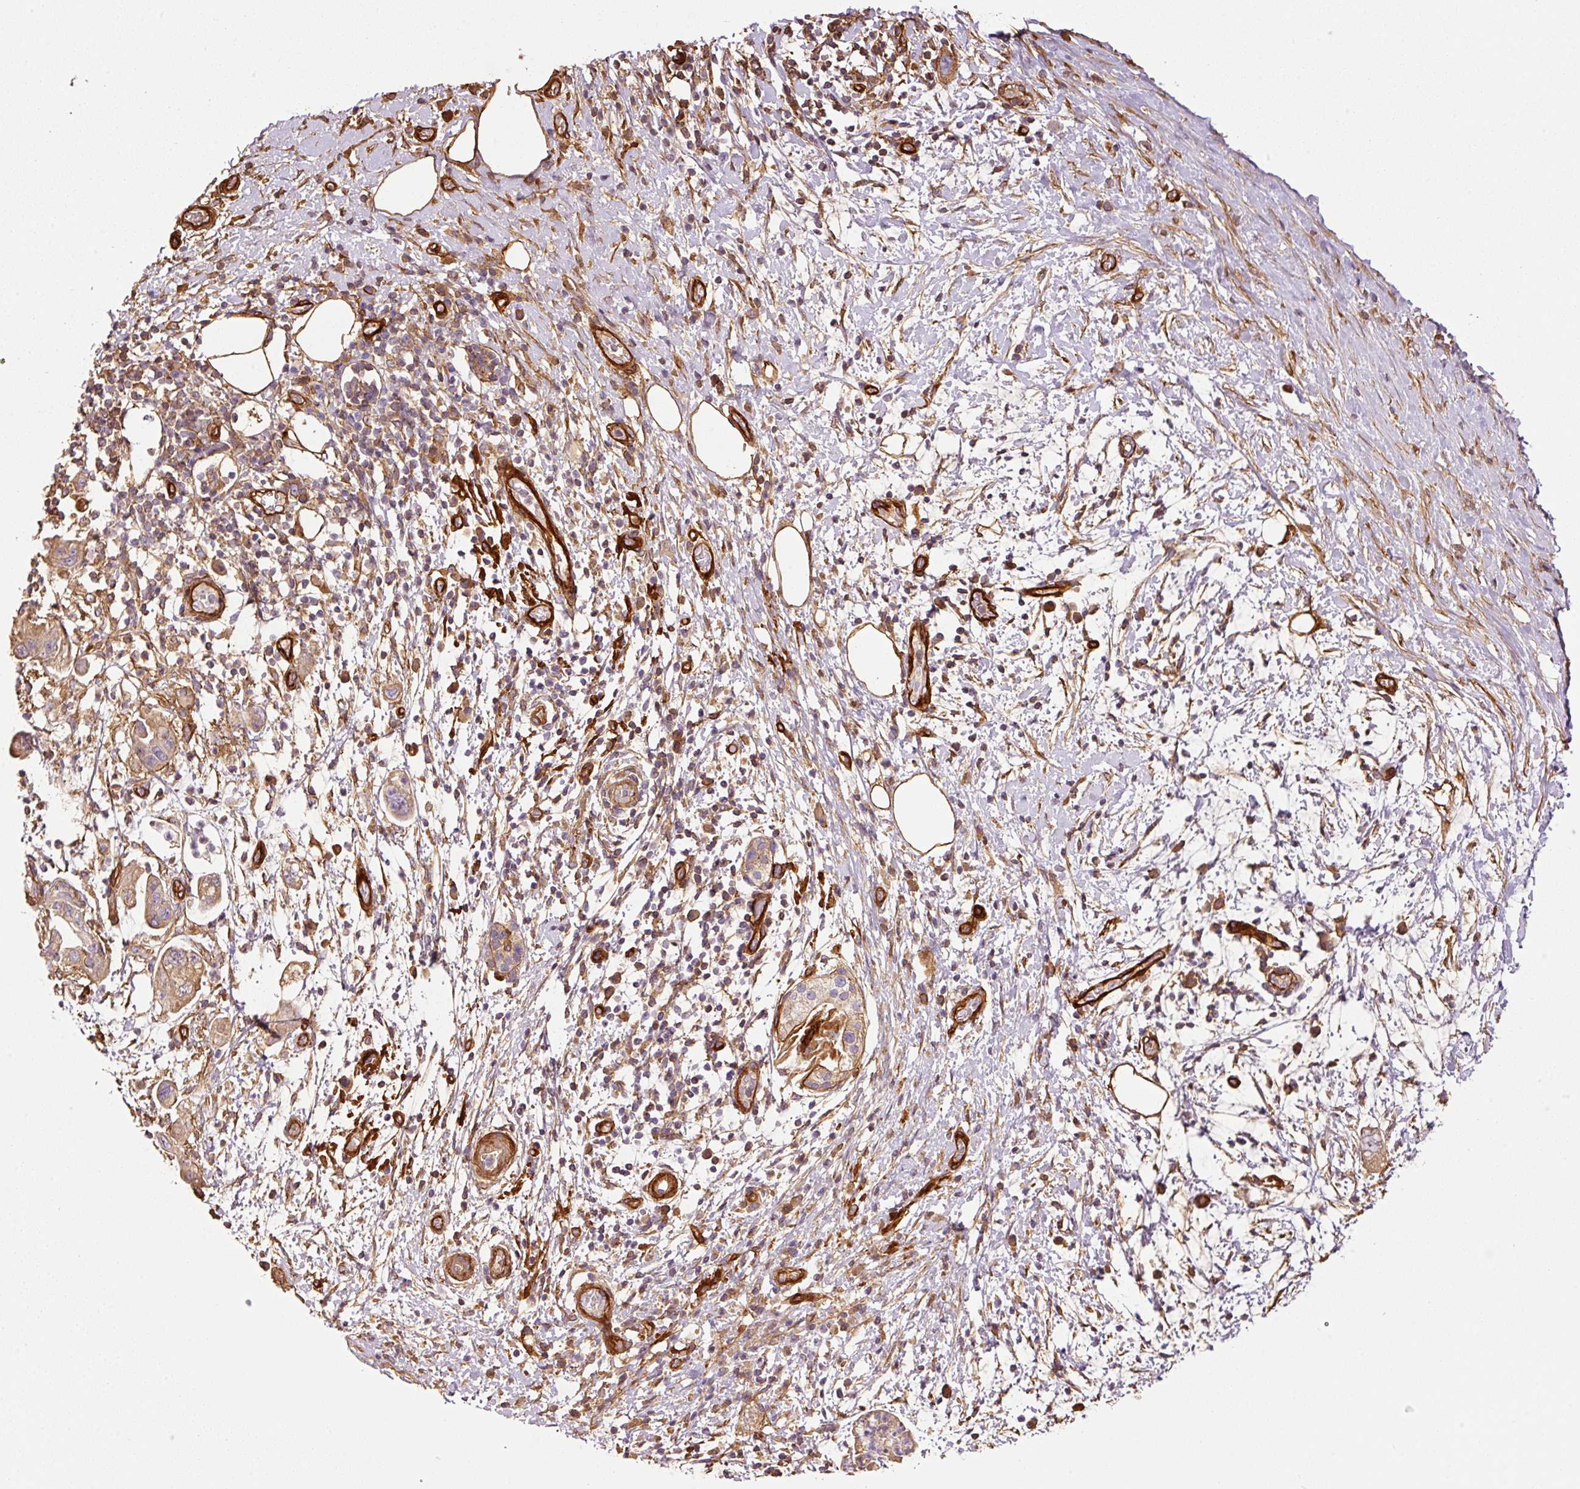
{"staining": {"intensity": "moderate", "quantity": "<25%", "location": "cytoplasmic/membranous"}, "tissue": "pancreatic cancer", "cell_type": "Tumor cells", "image_type": "cancer", "snomed": [{"axis": "morphology", "description": "Adenocarcinoma, NOS"}, {"axis": "topography", "description": "Pancreas"}], "caption": "Immunohistochemical staining of pancreatic adenocarcinoma demonstrates low levels of moderate cytoplasmic/membranous staining in approximately <25% of tumor cells.", "gene": "NID2", "patient": {"sex": "female", "age": 73}}